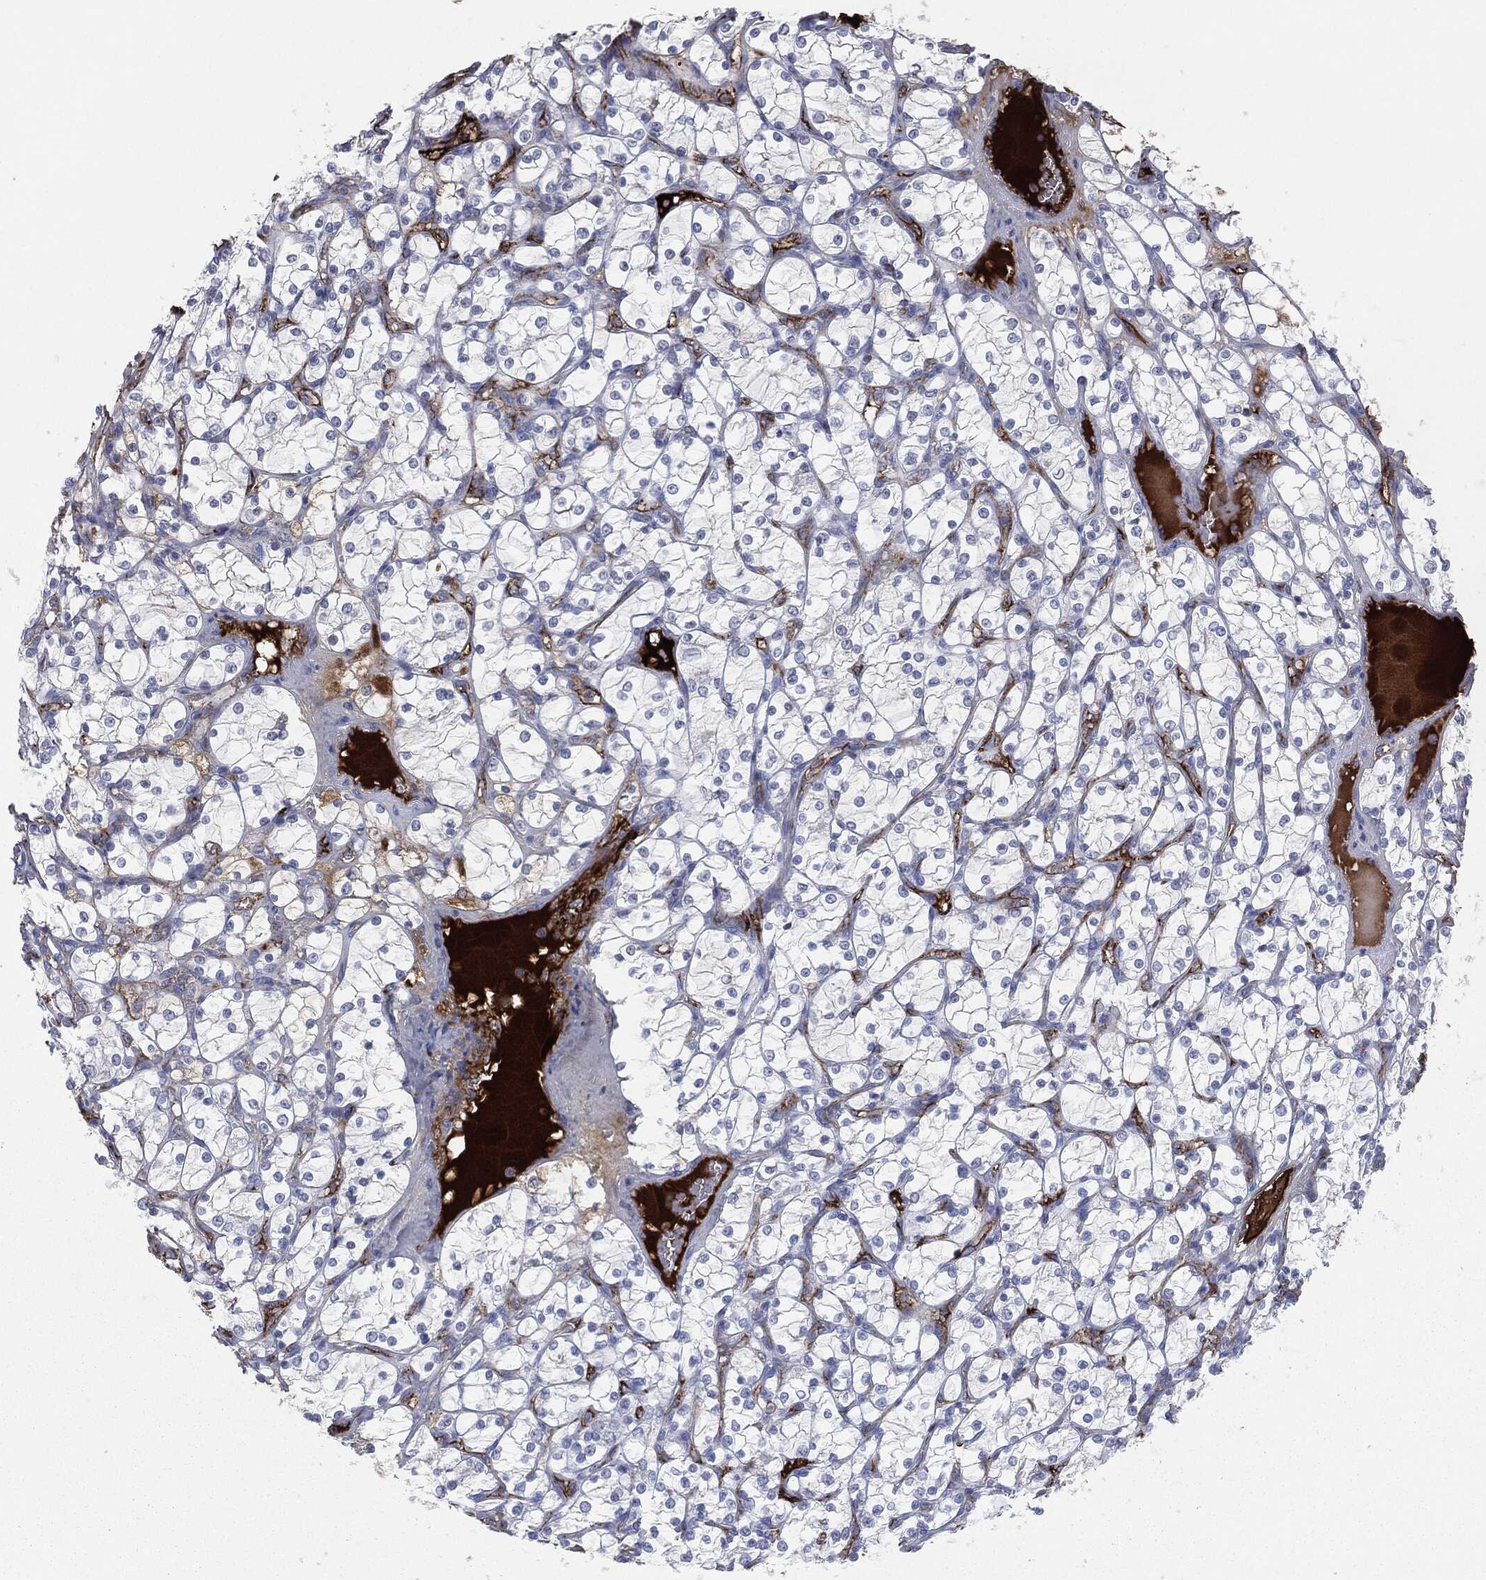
{"staining": {"intensity": "negative", "quantity": "none", "location": "none"}, "tissue": "renal cancer", "cell_type": "Tumor cells", "image_type": "cancer", "snomed": [{"axis": "morphology", "description": "Adenocarcinoma, NOS"}, {"axis": "topography", "description": "Kidney"}], "caption": "This is a image of immunohistochemistry staining of adenocarcinoma (renal), which shows no expression in tumor cells.", "gene": "APOB", "patient": {"sex": "female", "age": 69}}